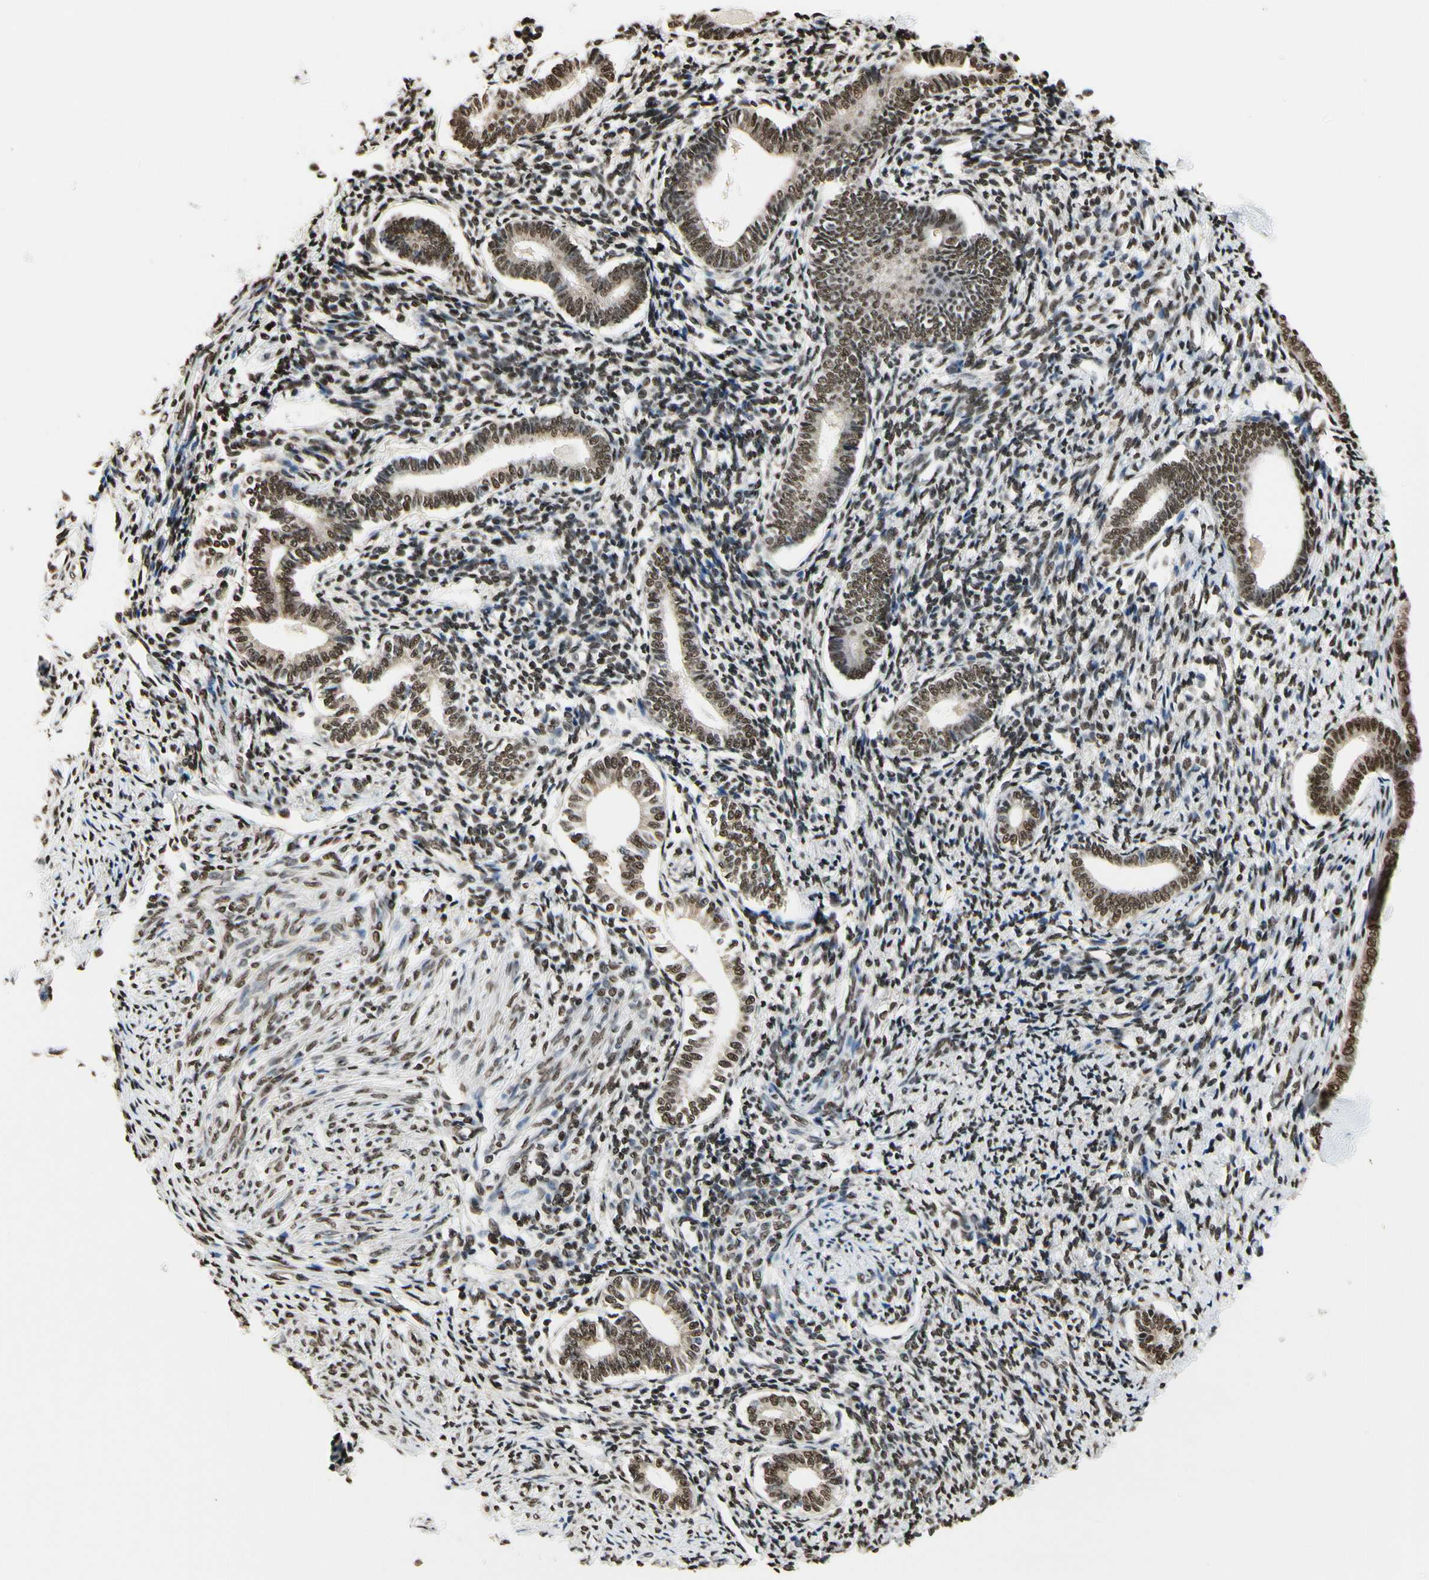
{"staining": {"intensity": "moderate", "quantity": ">75%", "location": "nuclear"}, "tissue": "endometrium", "cell_type": "Cells in endometrial stroma", "image_type": "normal", "snomed": [{"axis": "morphology", "description": "Normal tissue, NOS"}, {"axis": "topography", "description": "Endometrium"}], "caption": "Immunohistochemical staining of normal human endometrium exhibits moderate nuclear protein positivity in about >75% of cells in endometrial stroma. (Brightfield microscopy of DAB IHC at high magnification).", "gene": "HNRNPK", "patient": {"sex": "female", "age": 71}}